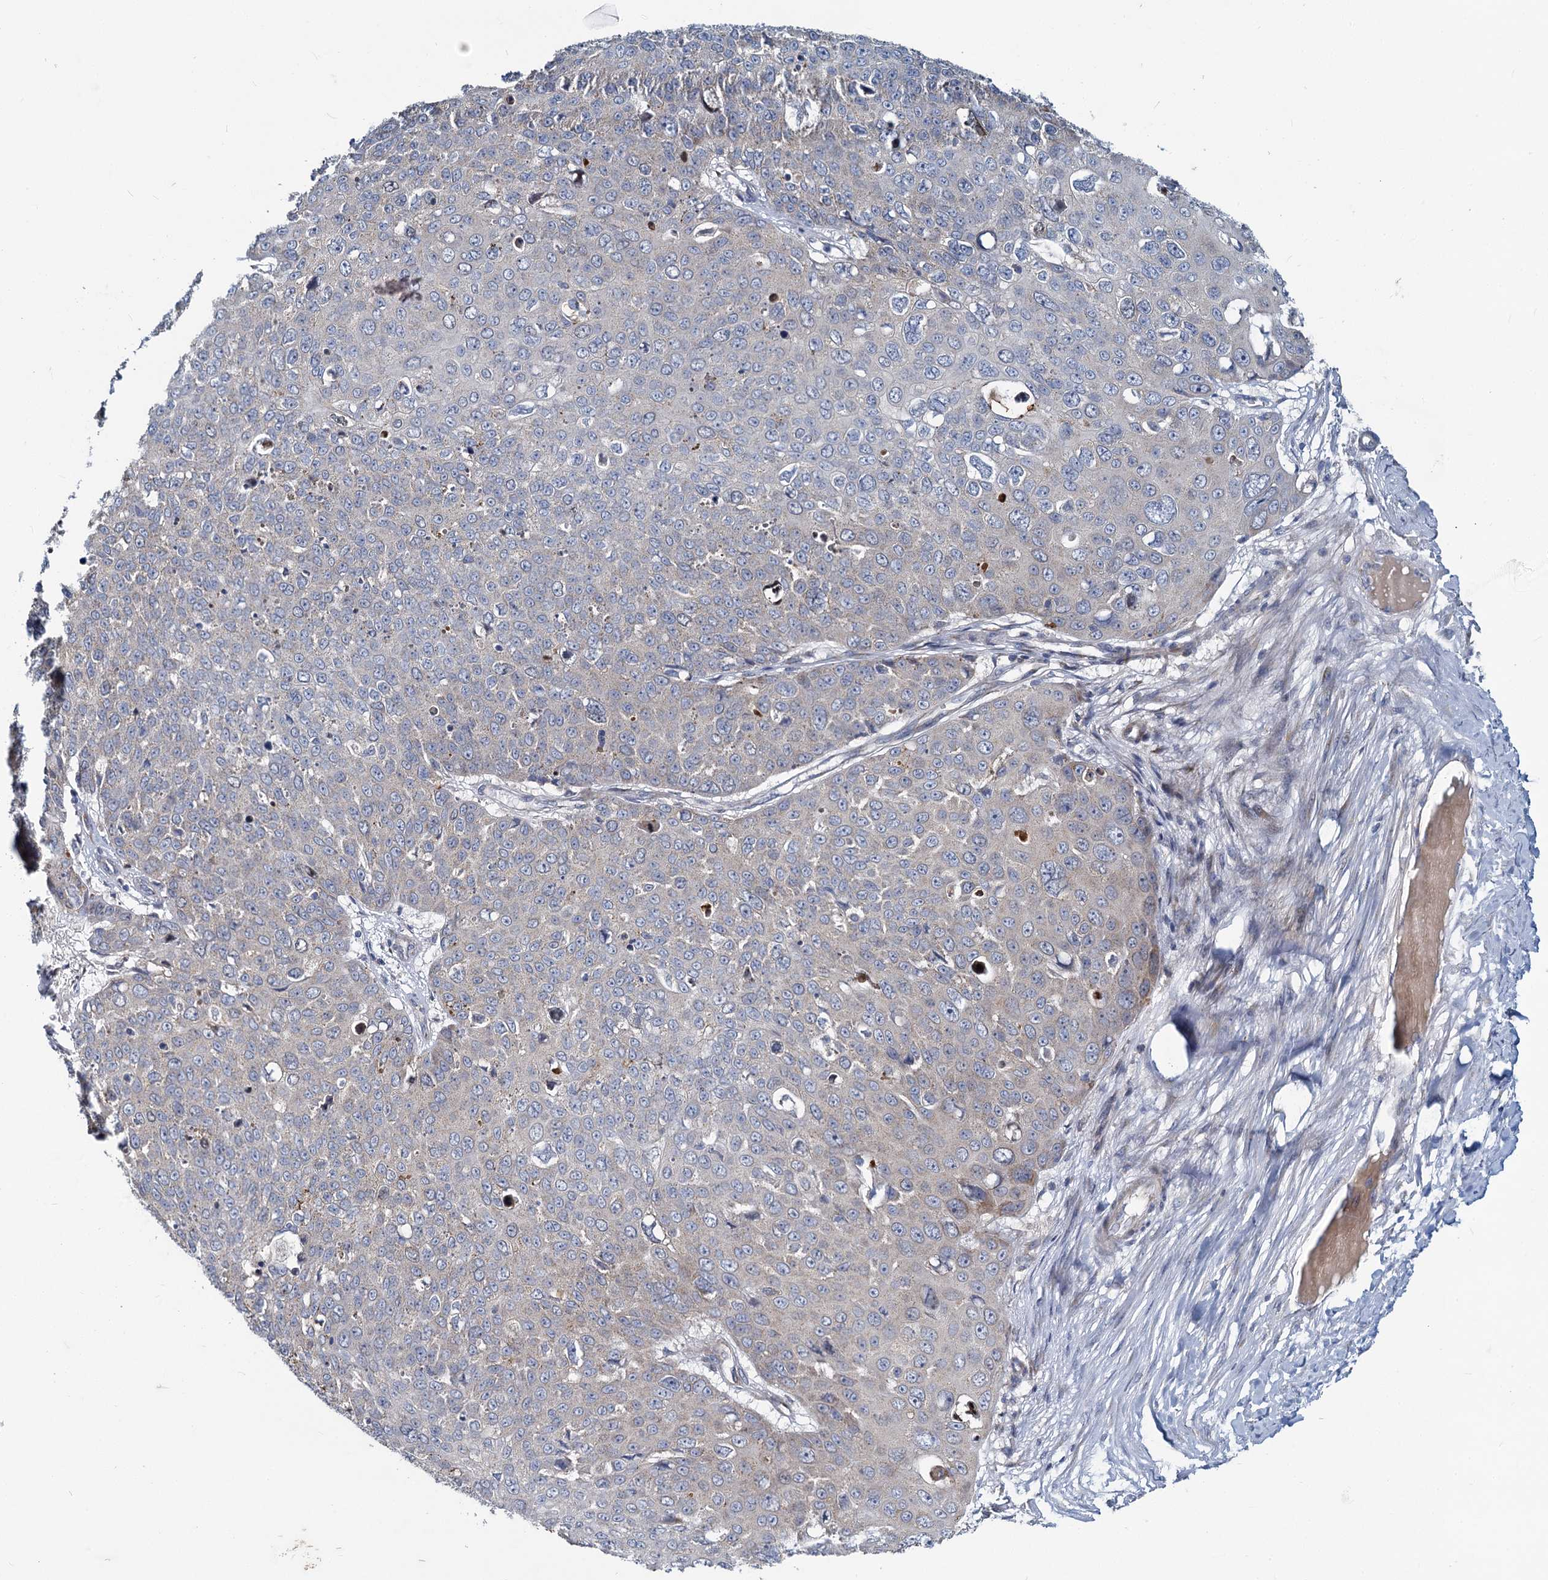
{"staining": {"intensity": "negative", "quantity": "none", "location": "none"}, "tissue": "skin cancer", "cell_type": "Tumor cells", "image_type": "cancer", "snomed": [{"axis": "morphology", "description": "Squamous cell carcinoma, NOS"}, {"axis": "topography", "description": "Skin"}], "caption": "This is an immunohistochemistry image of skin cancer. There is no staining in tumor cells.", "gene": "DCUN1D2", "patient": {"sex": "male", "age": 71}}